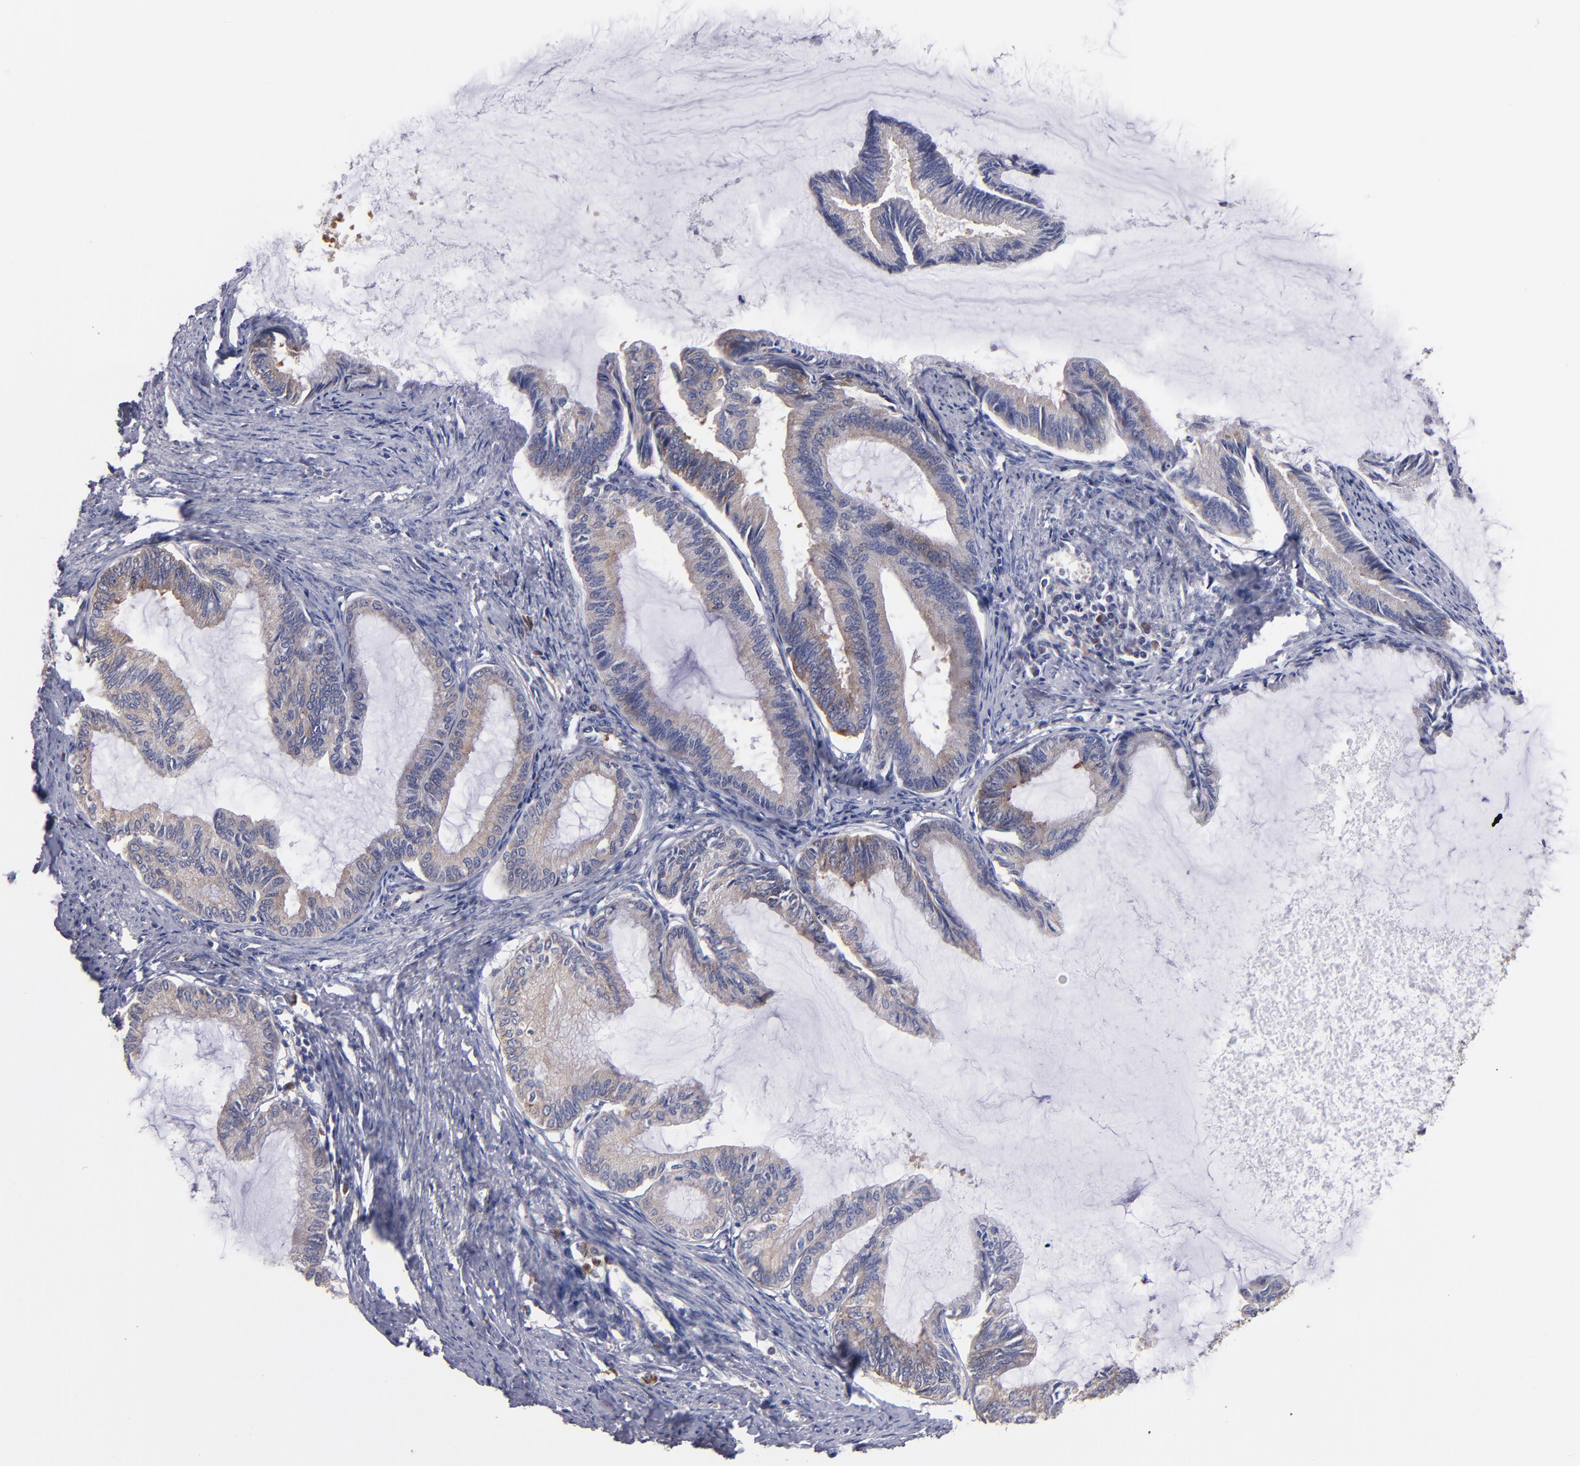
{"staining": {"intensity": "weak", "quantity": ">75%", "location": "cytoplasmic/membranous"}, "tissue": "endometrial cancer", "cell_type": "Tumor cells", "image_type": "cancer", "snomed": [{"axis": "morphology", "description": "Adenocarcinoma, NOS"}, {"axis": "topography", "description": "Endometrium"}], "caption": "Protein staining reveals weak cytoplasmic/membranous positivity in about >75% of tumor cells in endometrial cancer.", "gene": "EIF3L", "patient": {"sex": "female", "age": 86}}